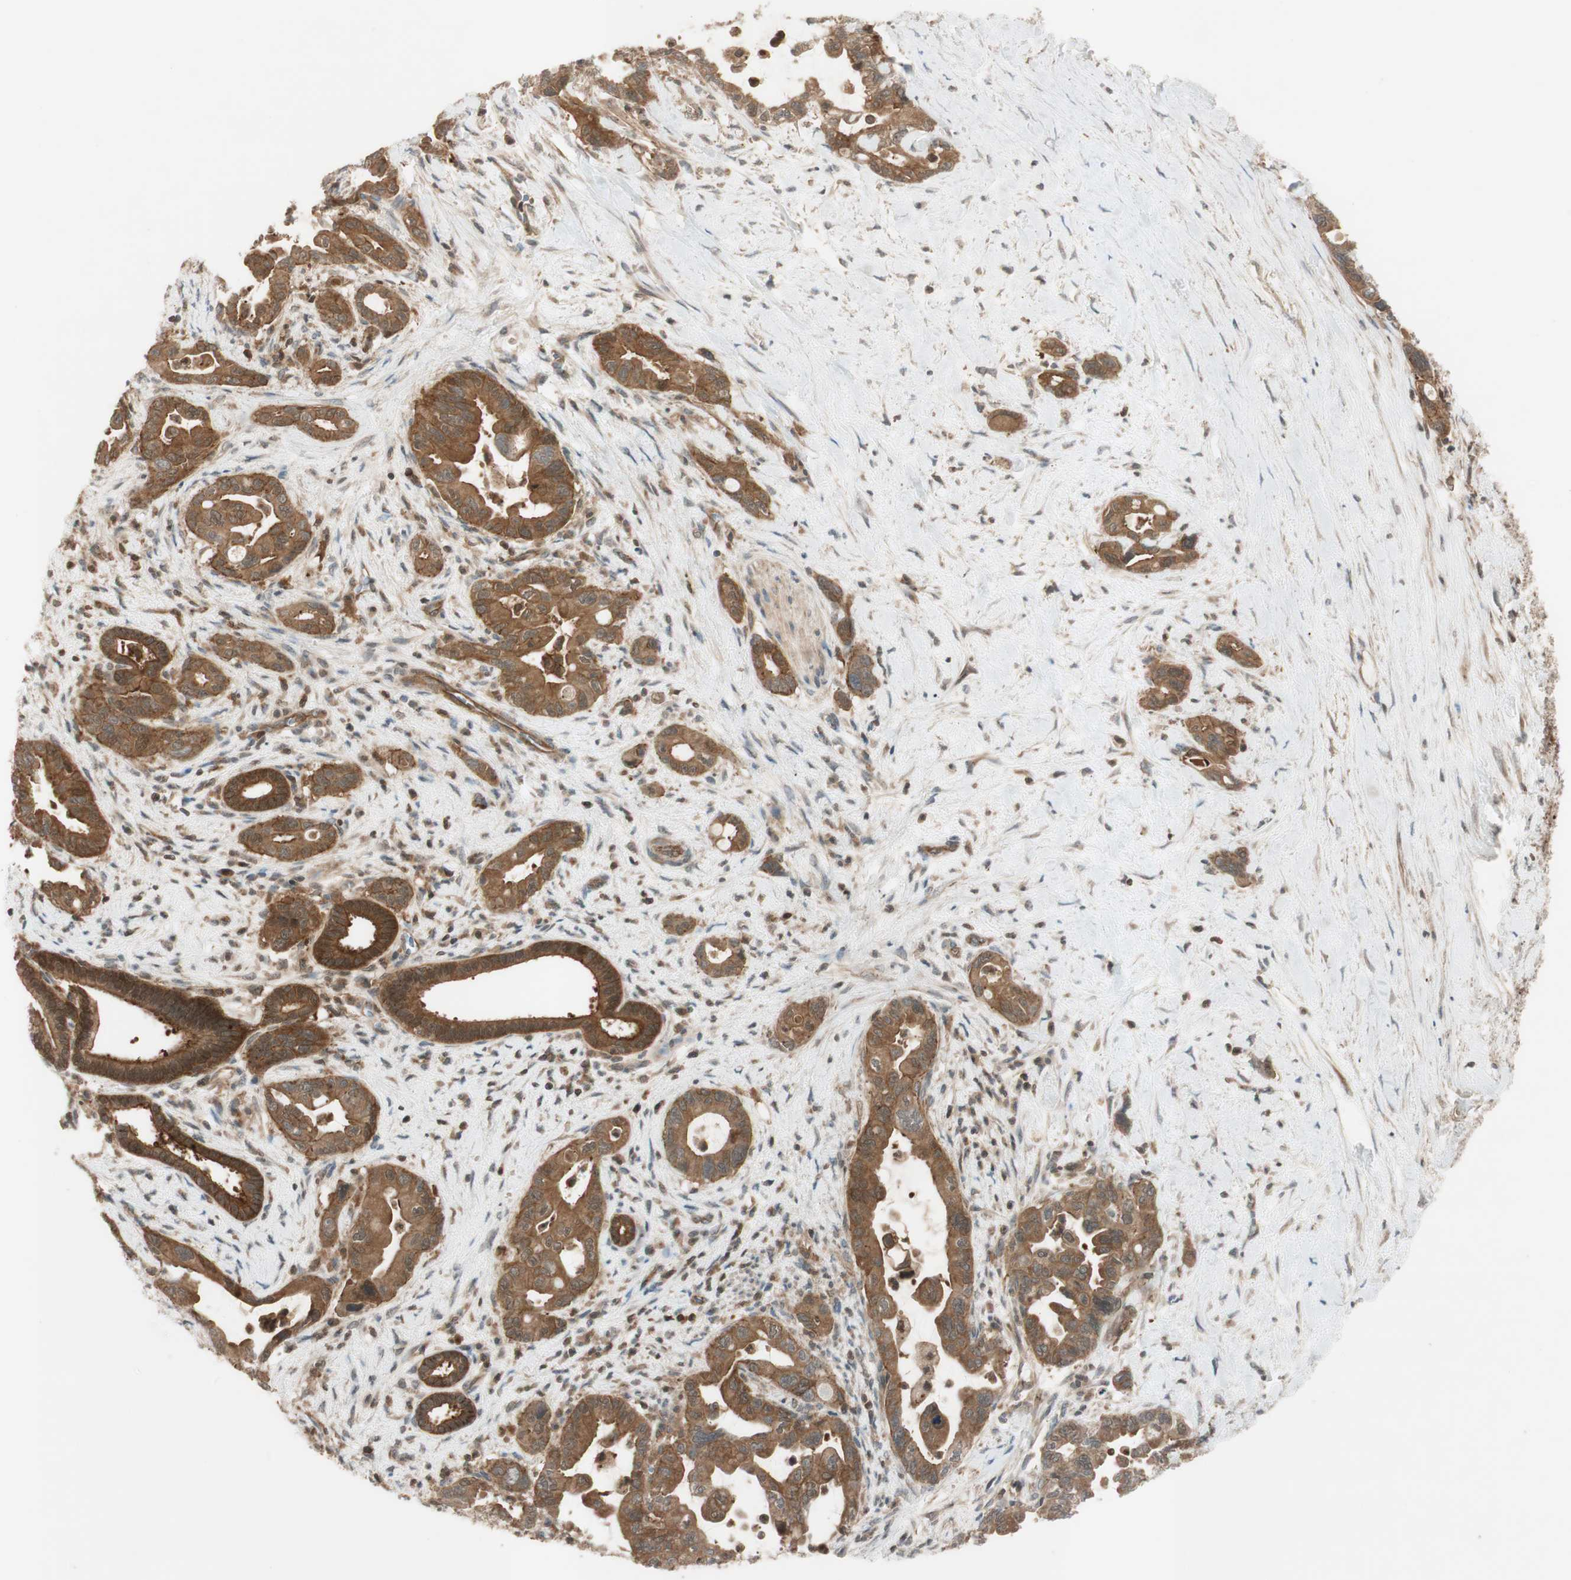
{"staining": {"intensity": "strong", "quantity": ">75%", "location": "cytoplasmic/membranous"}, "tissue": "pancreatic cancer", "cell_type": "Tumor cells", "image_type": "cancer", "snomed": [{"axis": "morphology", "description": "Adenocarcinoma, NOS"}, {"axis": "topography", "description": "Pancreas"}], "caption": "The histopathology image displays staining of adenocarcinoma (pancreatic), revealing strong cytoplasmic/membranous protein positivity (brown color) within tumor cells.", "gene": "EPHA8", "patient": {"sex": "male", "age": 70}}